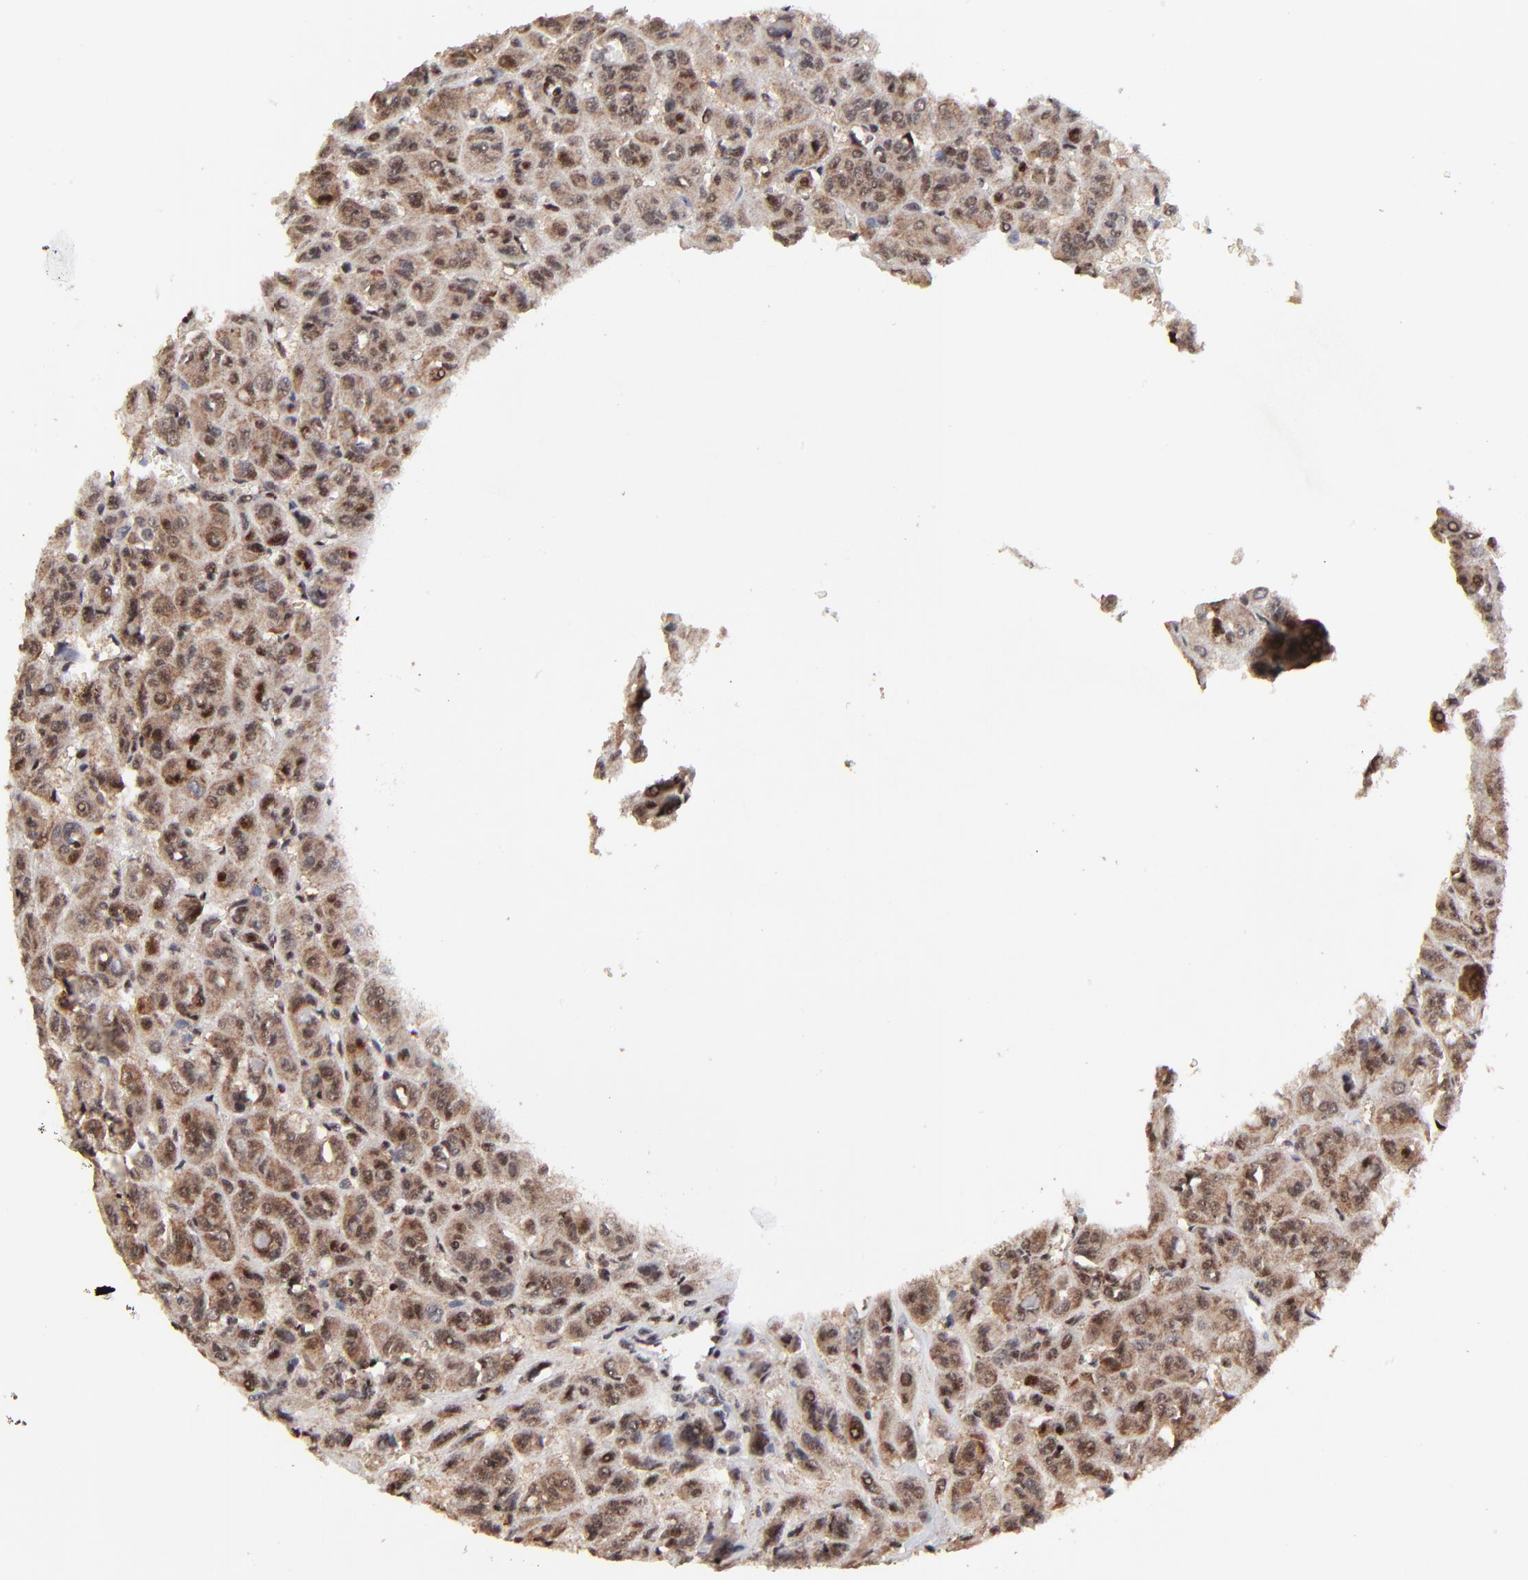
{"staining": {"intensity": "moderate", "quantity": ">75%", "location": "nuclear"}, "tissue": "thyroid cancer", "cell_type": "Tumor cells", "image_type": "cancer", "snomed": [{"axis": "morphology", "description": "Follicular adenoma carcinoma, NOS"}, {"axis": "topography", "description": "Thyroid gland"}], "caption": "A photomicrograph of thyroid follicular adenoma carcinoma stained for a protein exhibits moderate nuclear brown staining in tumor cells.", "gene": "RBM22", "patient": {"sex": "female", "age": 71}}